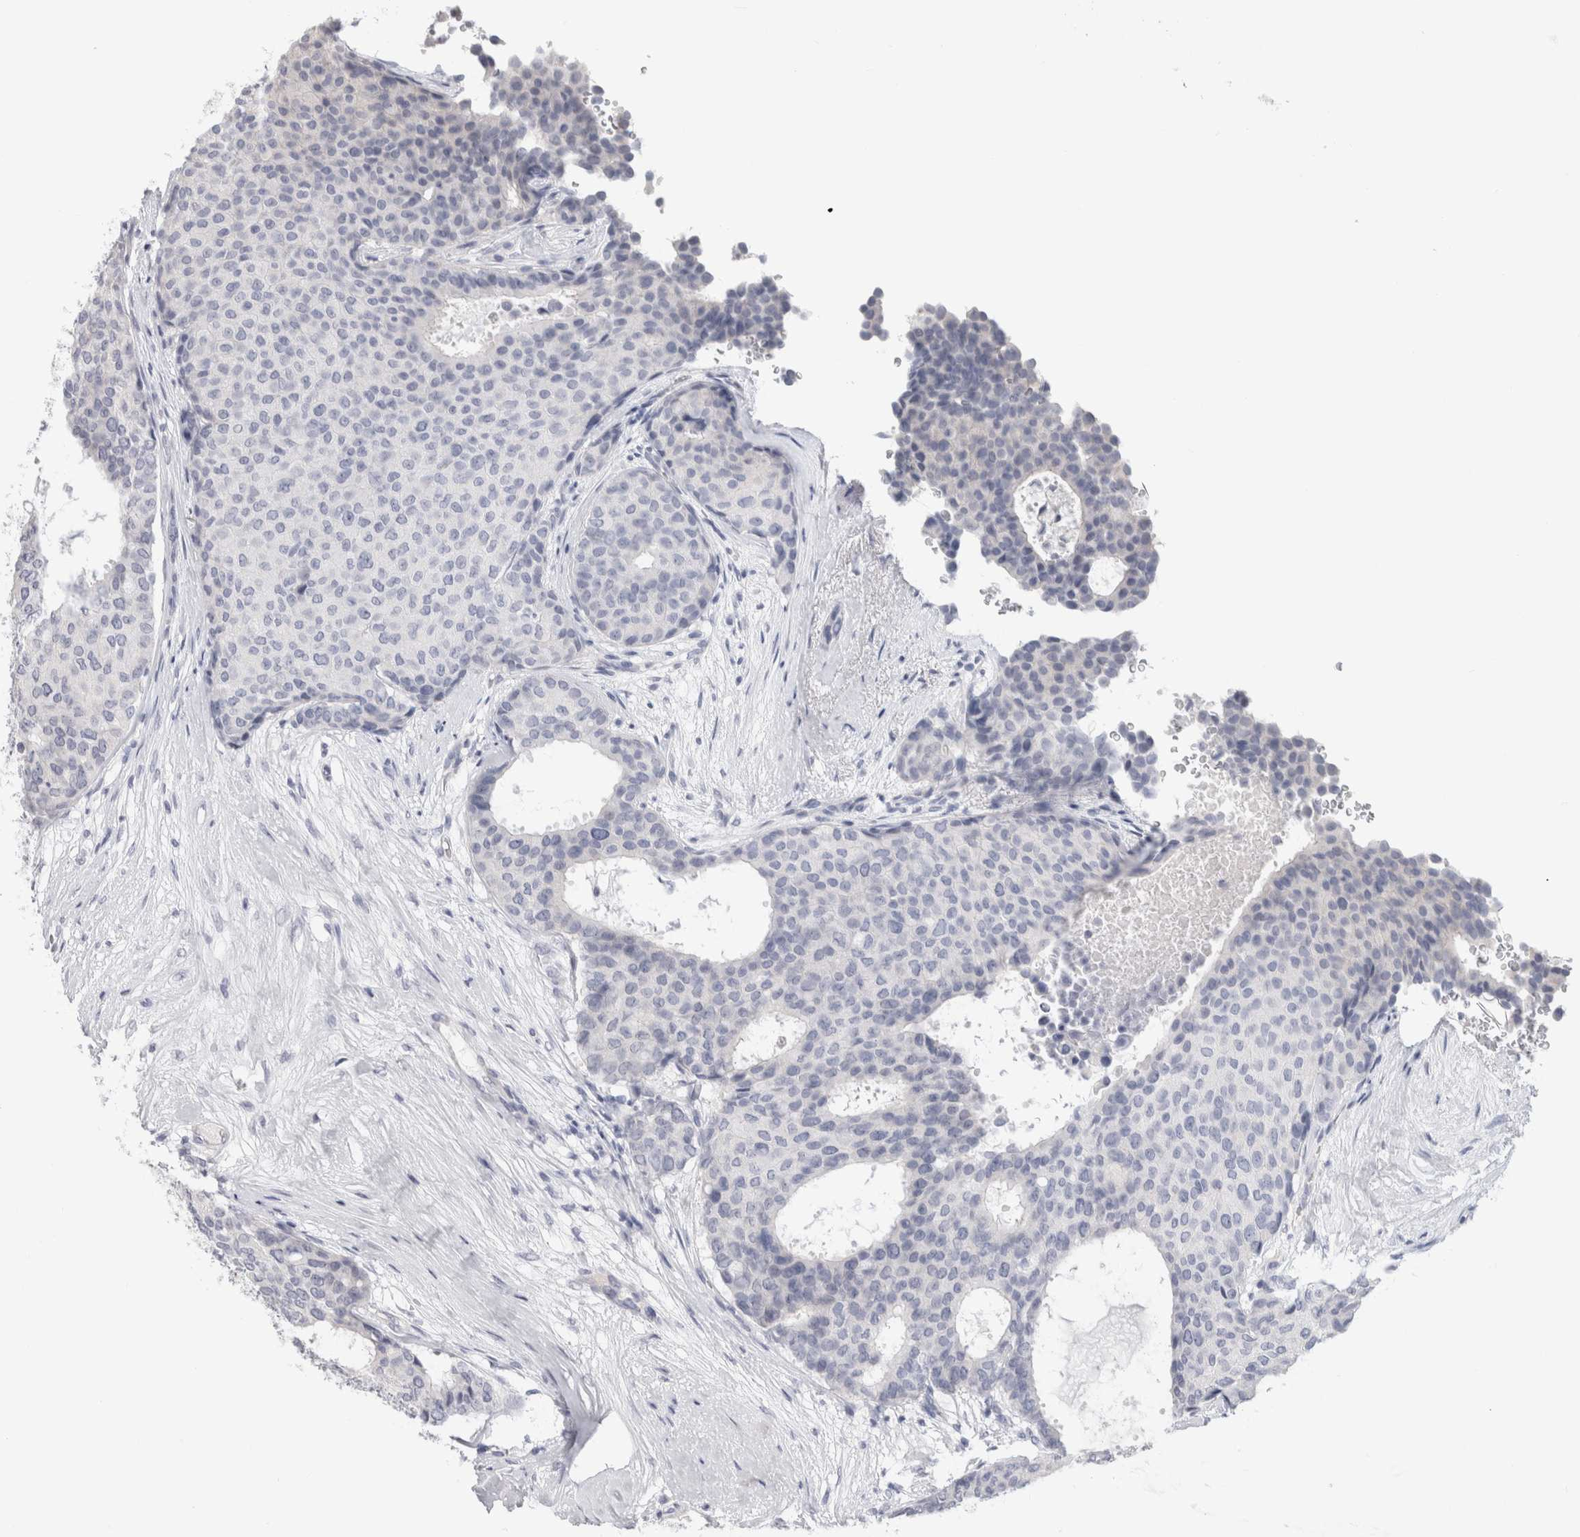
{"staining": {"intensity": "negative", "quantity": "none", "location": "none"}, "tissue": "breast cancer", "cell_type": "Tumor cells", "image_type": "cancer", "snomed": [{"axis": "morphology", "description": "Duct carcinoma"}, {"axis": "topography", "description": "Breast"}], "caption": "Infiltrating ductal carcinoma (breast) was stained to show a protein in brown. There is no significant expression in tumor cells.", "gene": "AFP", "patient": {"sex": "female", "age": 75}}